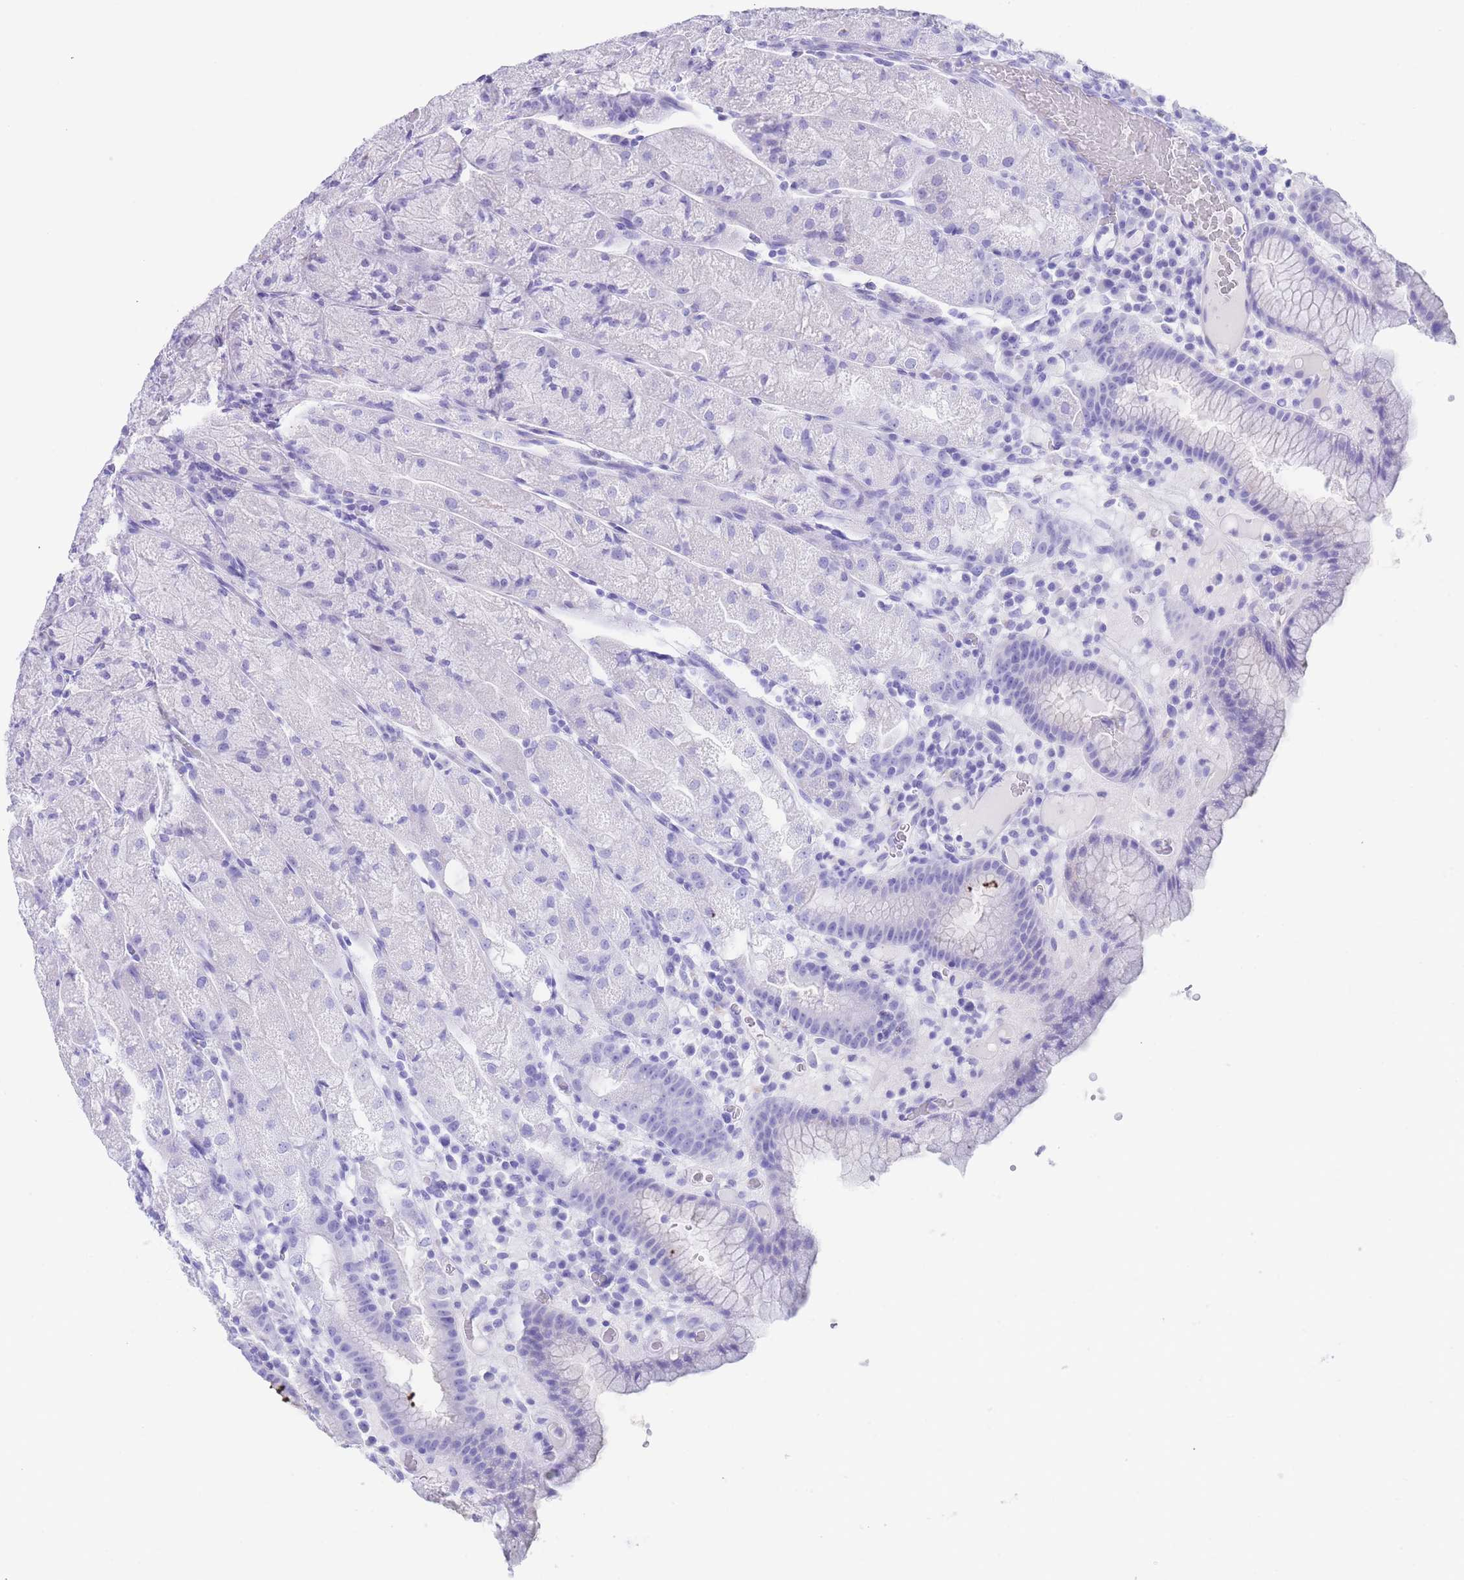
{"staining": {"intensity": "negative", "quantity": "none", "location": "none"}, "tissue": "stomach", "cell_type": "Glandular cells", "image_type": "normal", "snomed": [{"axis": "morphology", "description": "Normal tissue, NOS"}, {"axis": "topography", "description": "Stomach, upper"}], "caption": "IHC of unremarkable human stomach demonstrates no expression in glandular cells.", "gene": "SLCO1B1", "patient": {"sex": "male", "age": 52}}